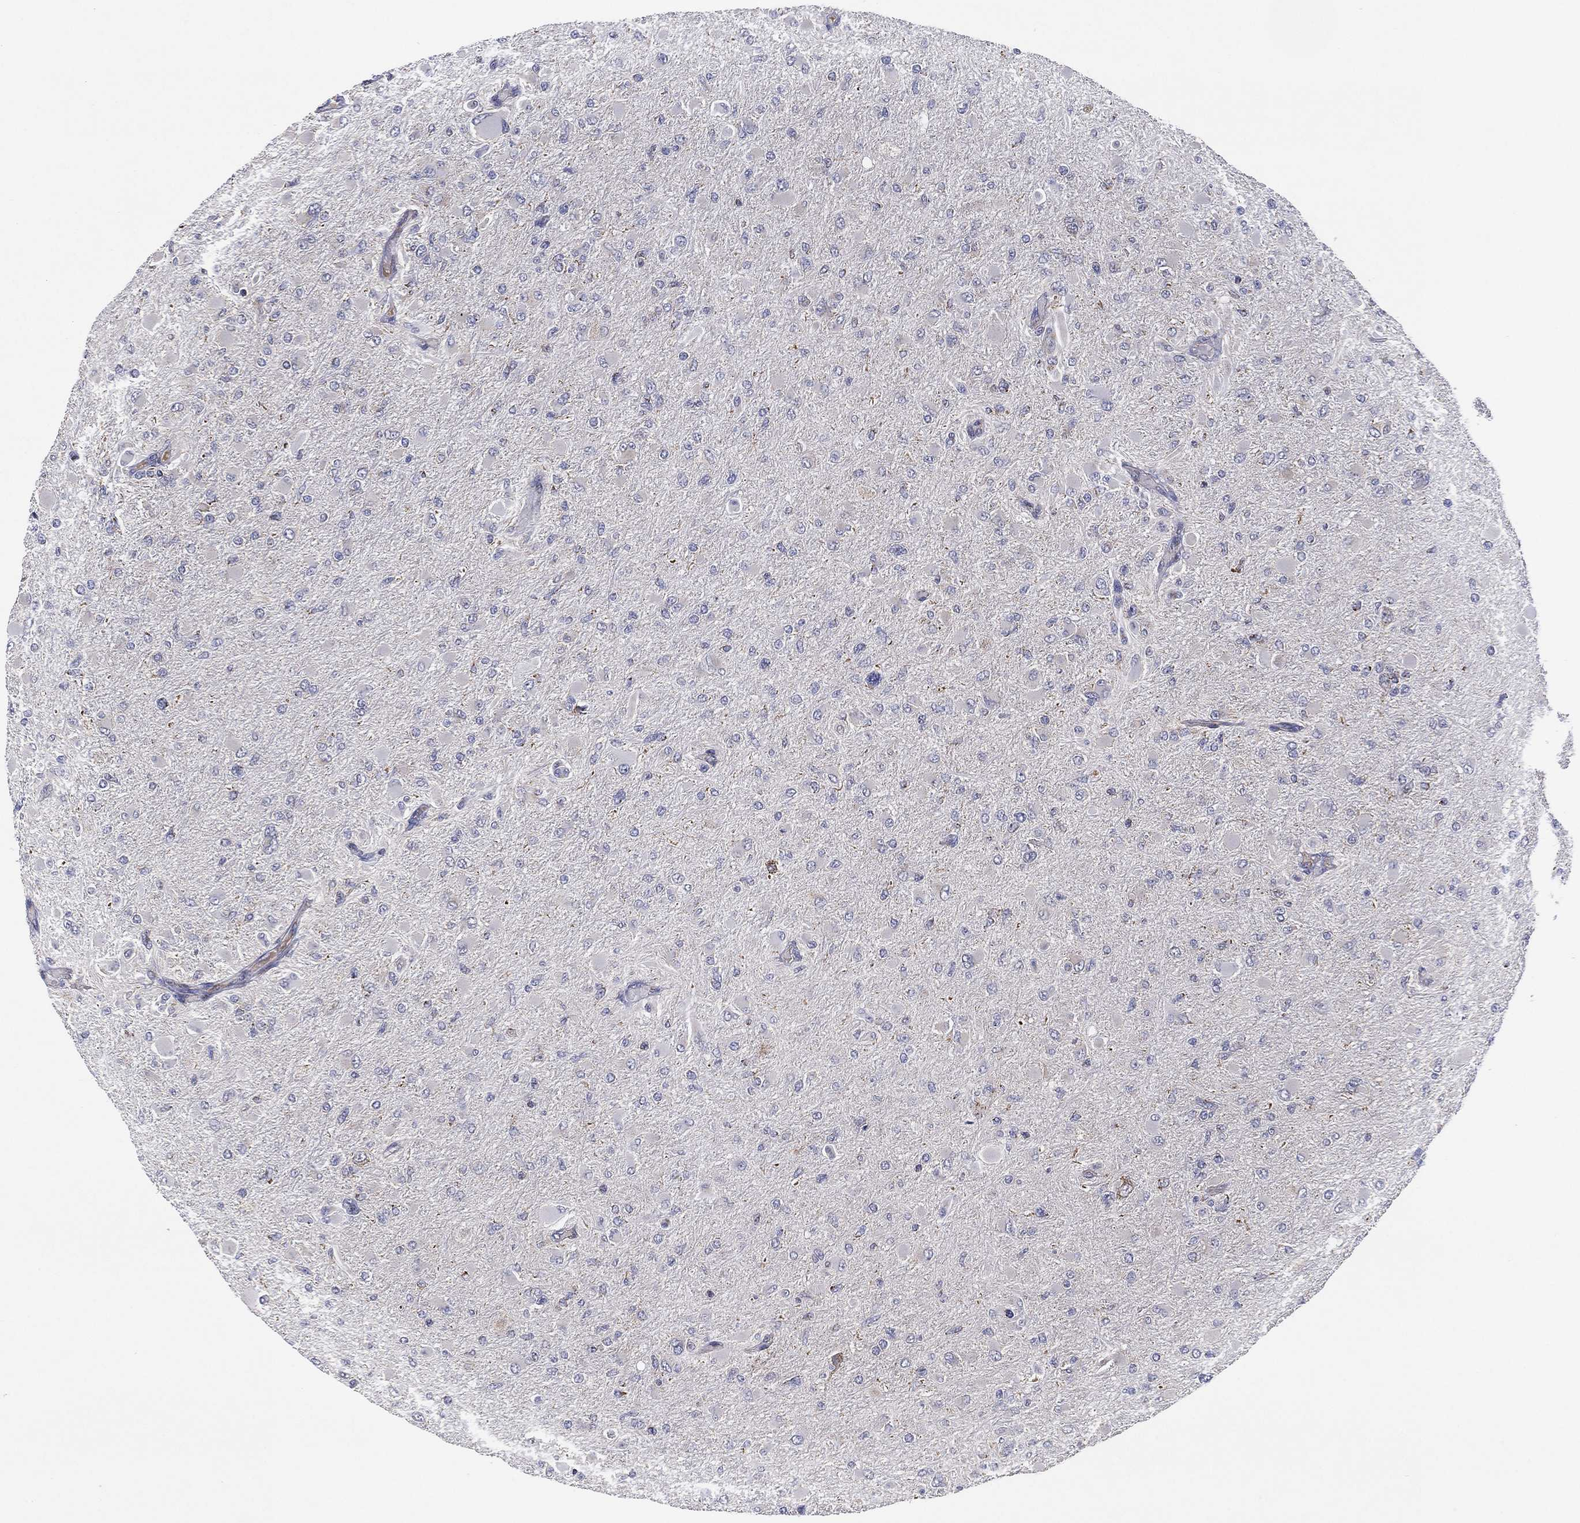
{"staining": {"intensity": "negative", "quantity": "none", "location": "none"}, "tissue": "glioma", "cell_type": "Tumor cells", "image_type": "cancer", "snomed": [{"axis": "morphology", "description": "Glioma, malignant, High grade"}, {"axis": "topography", "description": "Cerebral cortex"}], "caption": "Human high-grade glioma (malignant) stained for a protein using IHC exhibits no staining in tumor cells.", "gene": "PPP2R5A", "patient": {"sex": "female", "age": 36}}